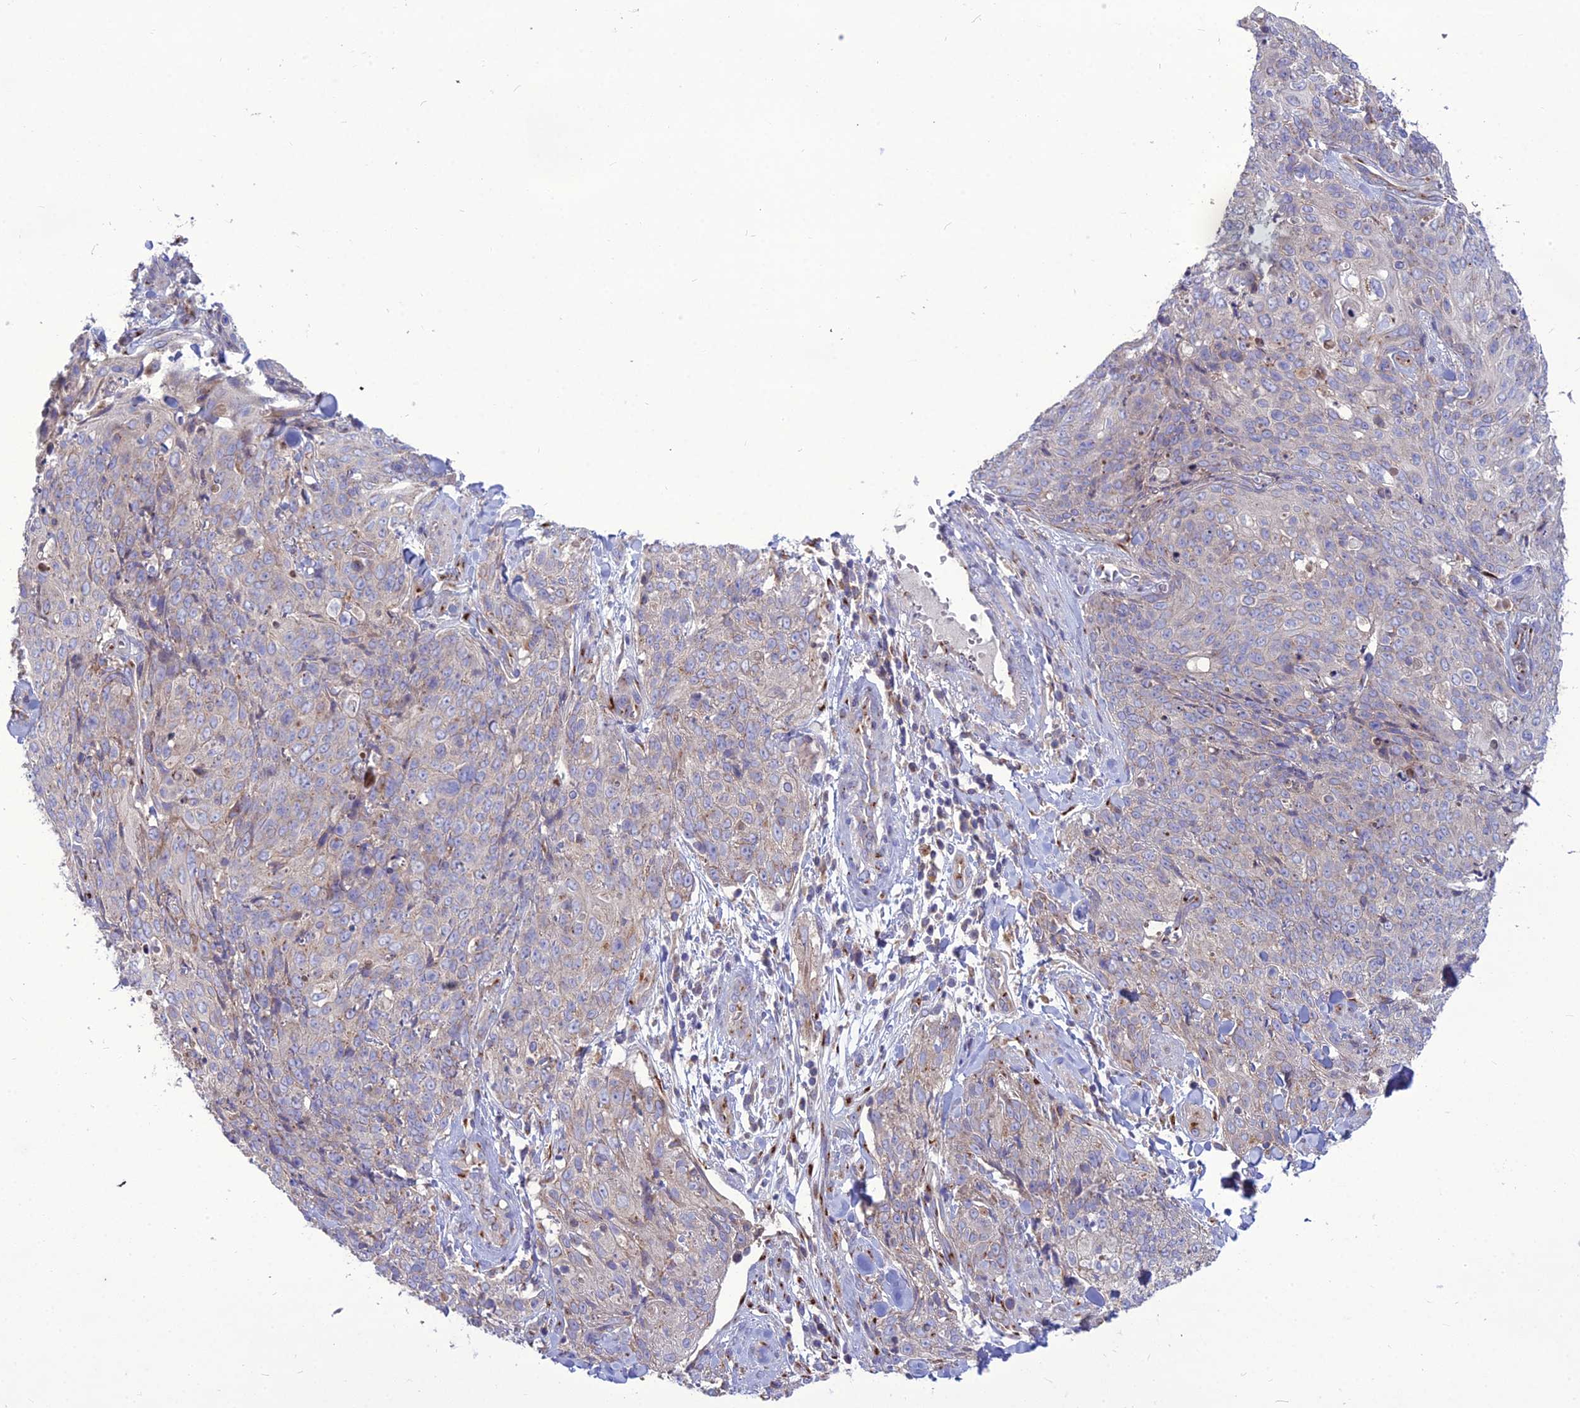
{"staining": {"intensity": "negative", "quantity": "none", "location": "none"}, "tissue": "skin cancer", "cell_type": "Tumor cells", "image_type": "cancer", "snomed": [{"axis": "morphology", "description": "Squamous cell carcinoma, NOS"}, {"axis": "topography", "description": "Skin"}, {"axis": "topography", "description": "Vulva"}], "caption": "This histopathology image is of skin cancer stained with immunohistochemistry (IHC) to label a protein in brown with the nuclei are counter-stained blue. There is no staining in tumor cells.", "gene": "SPRYD7", "patient": {"sex": "female", "age": 85}}